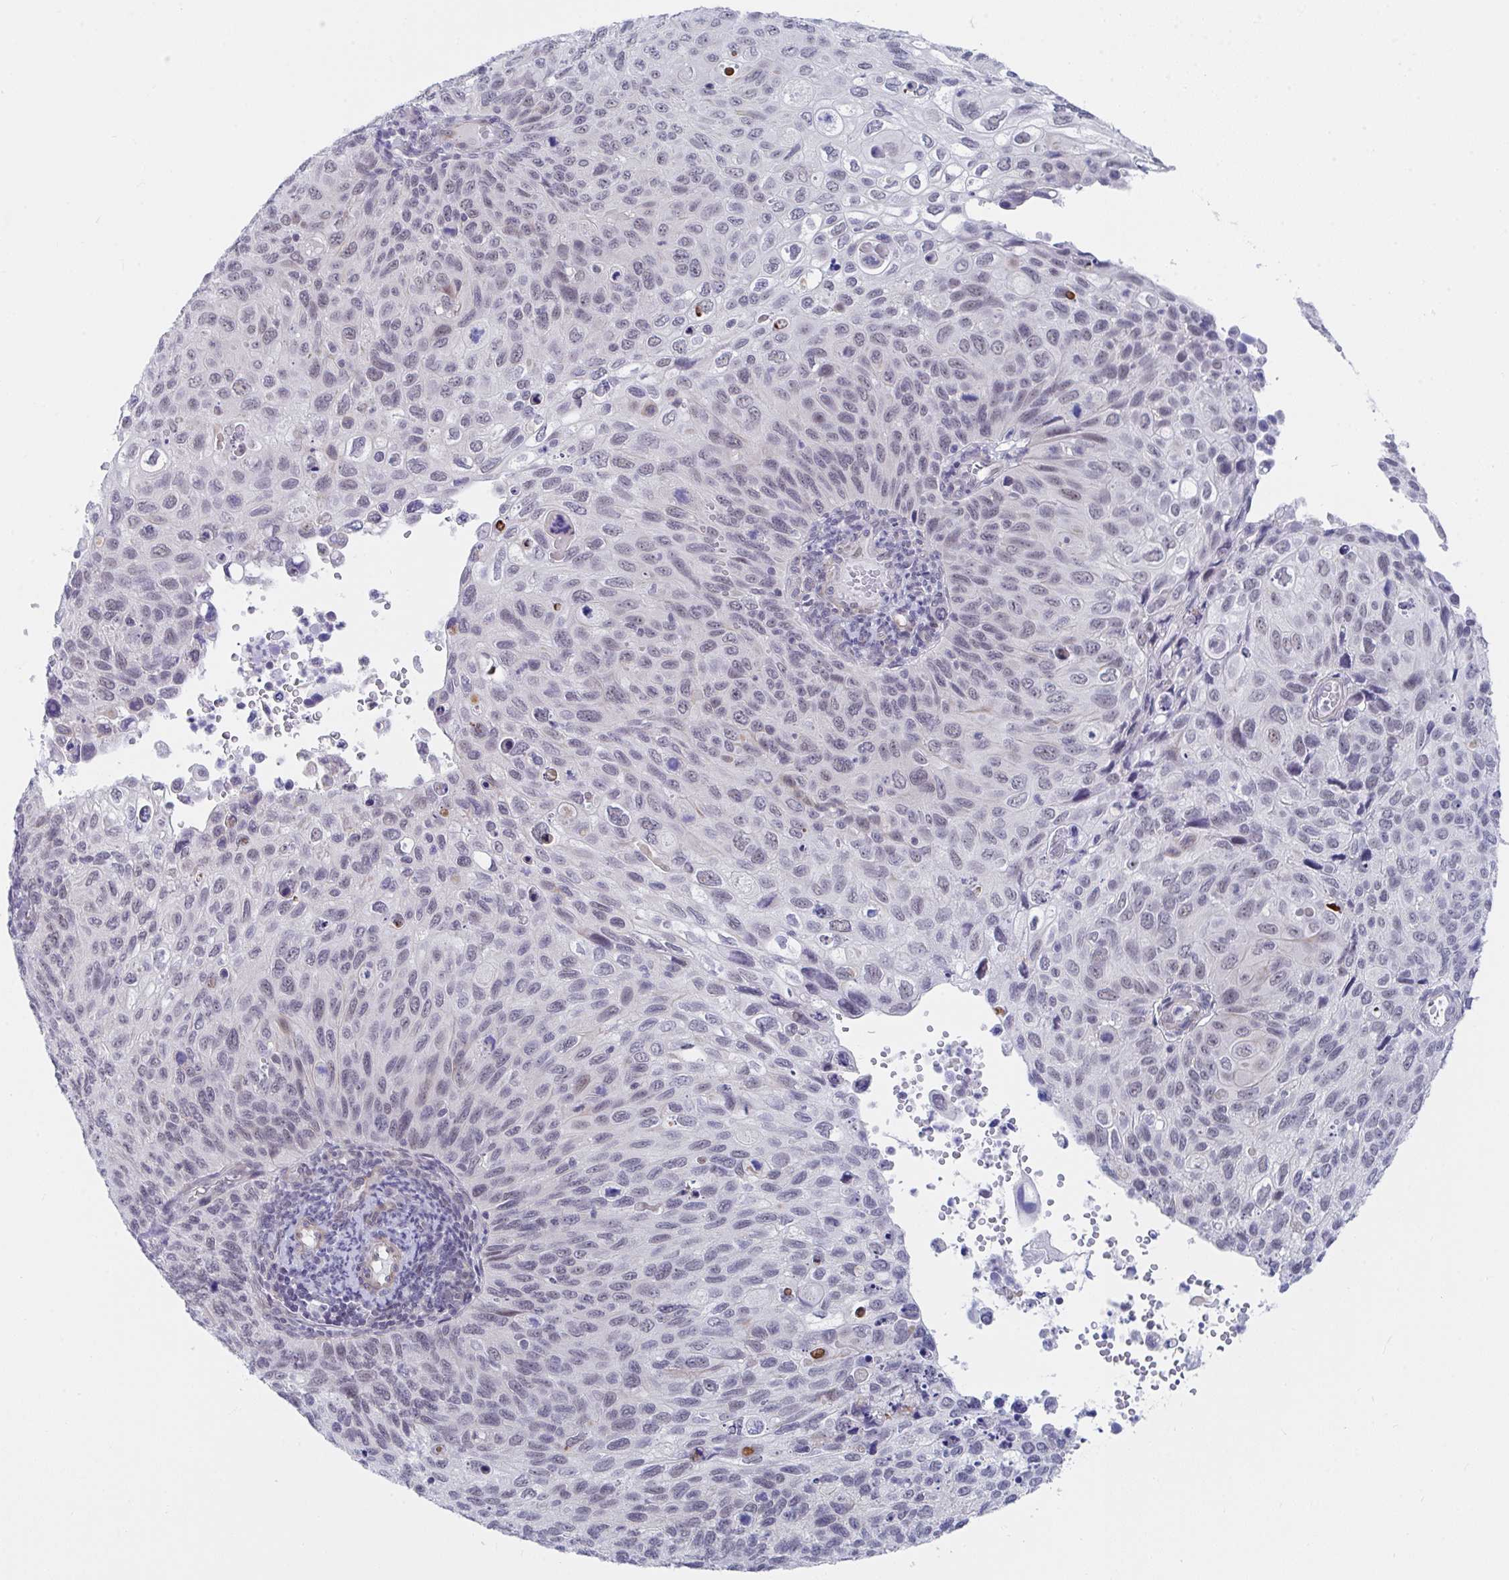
{"staining": {"intensity": "weak", "quantity": ">75%", "location": "nuclear"}, "tissue": "cervical cancer", "cell_type": "Tumor cells", "image_type": "cancer", "snomed": [{"axis": "morphology", "description": "Squamous cell carcinoma, NOS"}, {"axis": "topography", "description": "Cervix"}], "caption": "Immunohistochemistry (IHC) (DAB) staining of squamous cell carcinoma (cervical) shows weak nuclear protein expression in approximately >75% of tumor cells.", "gene": "DAOA", "patient": {"sex": "female", "age": 70}}